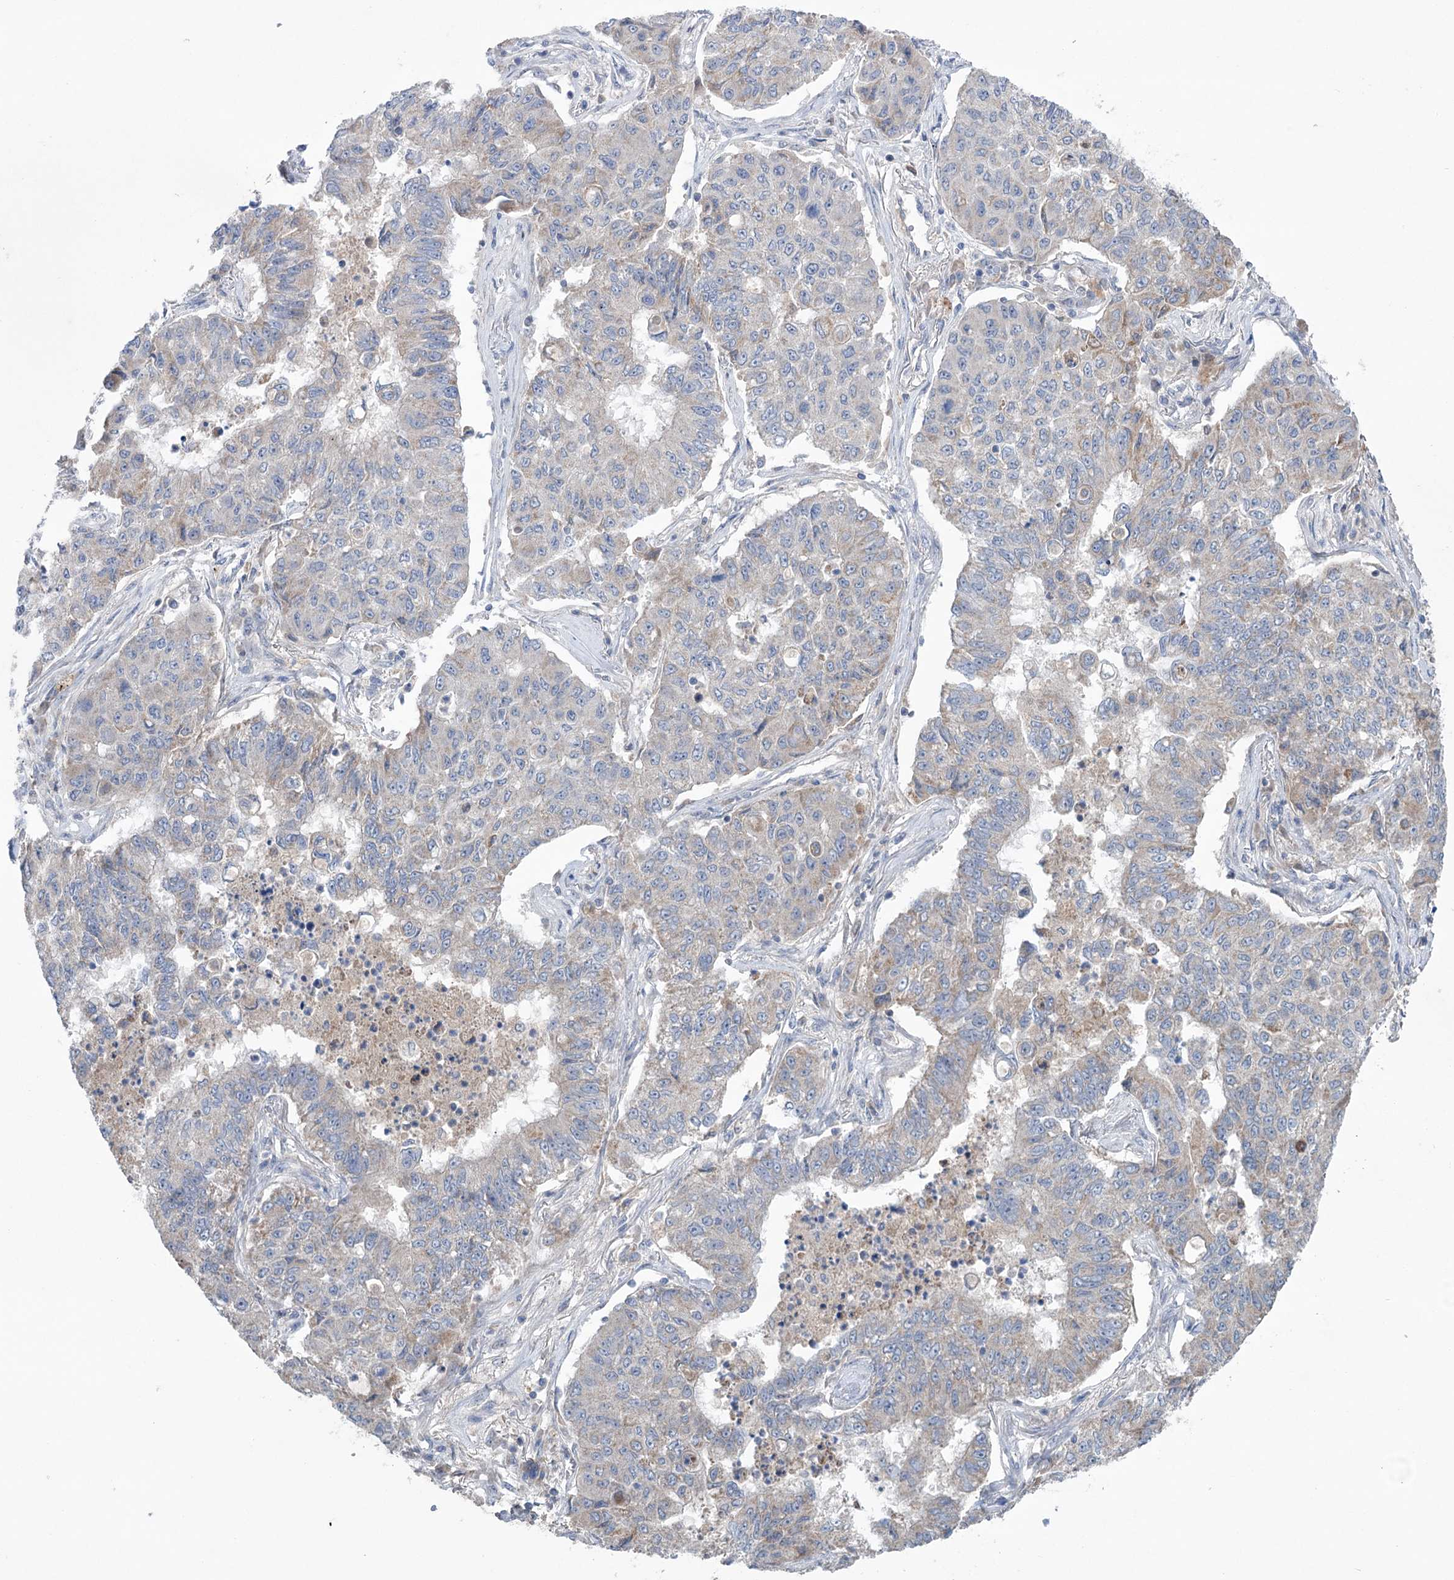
{"staining": {"intensity": "weak", "quantity": "<25%", "location": "cytoplasmic/membranous"}, "tissue": "lung cancer", "cell_type": "Tumor cells", "image_type": "cancer", "snomed": [{"axis": "morphology", "description": "Squamous cell carcinoma, NOS"}, {"axis": "topography", "description": "Lung"}], "caption": "A high-resolution photomicrograph shows immunohistochemistry staining of lung squamous cell carcinoma, which displays no significant staining in tumor cells. Nuclei are stained in blue.", "gene": "MTCH2", "patient": {"sex": "male", "age": 74}}